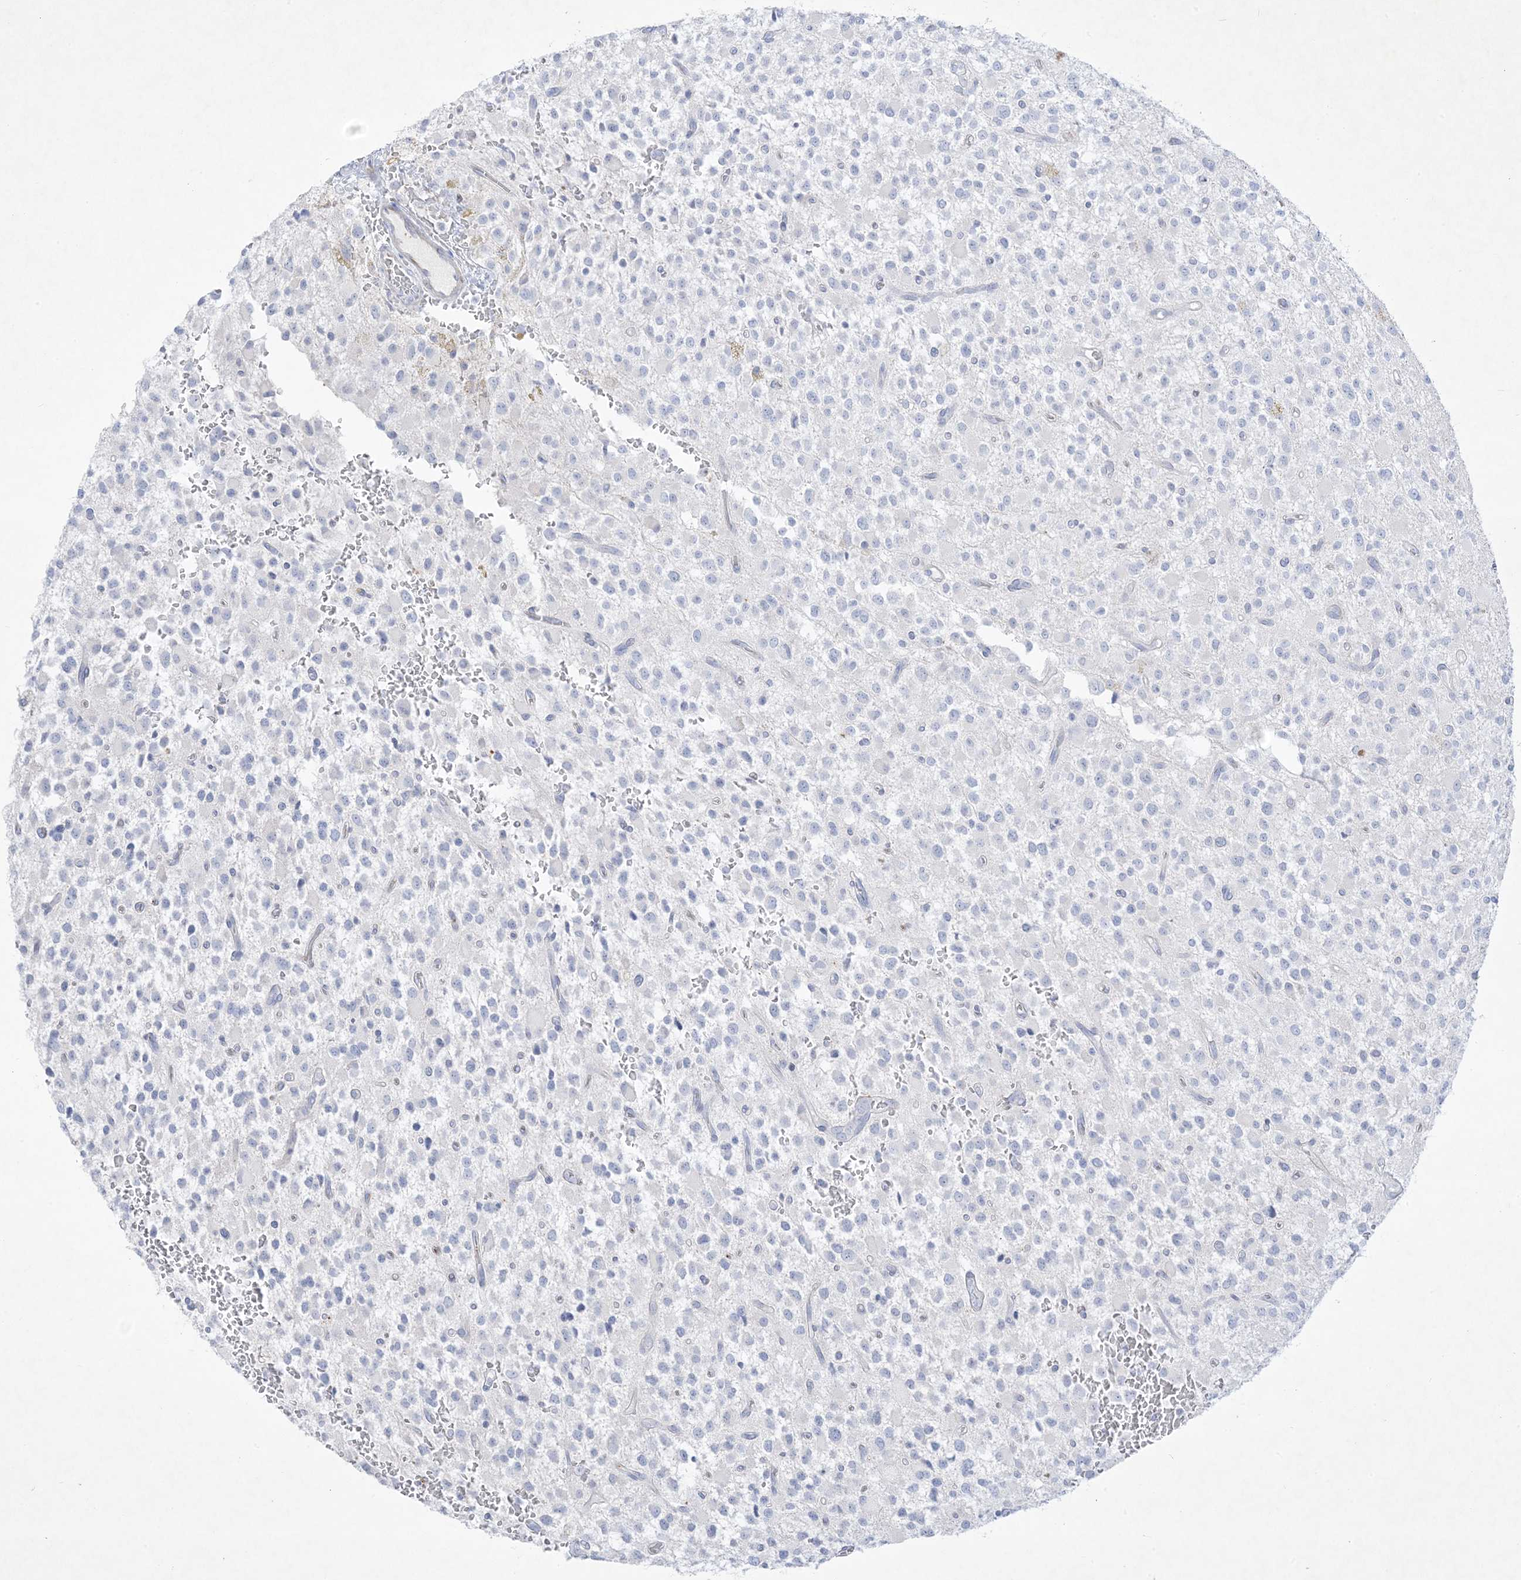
{"staining": {"intensity": "negative", "quantity": "none", "location": "none"}, "tissue": "glioma", "cell_type": "Tumor cells", "image_type": "cancer", "snomed": [{"axis": "morphology", "description": "Glioma, malignant, High grade"}, {"axis": "topography", "description": "Brain"}], "caption": "Immunohistochemistry (IHC) image of neoplastic tissue: human glioma stained with DAB (3,3'-diaminobenzidine) shows no significant protein positivity in tumor cells. (Stains: DAB immunohistochemistry (IHC) with hematoxylin counter stain, Microscopy: brightfield microscopy at high magnification).", "gene": "B3GNT7", "patient": {"sex": "male", "age": 34}}